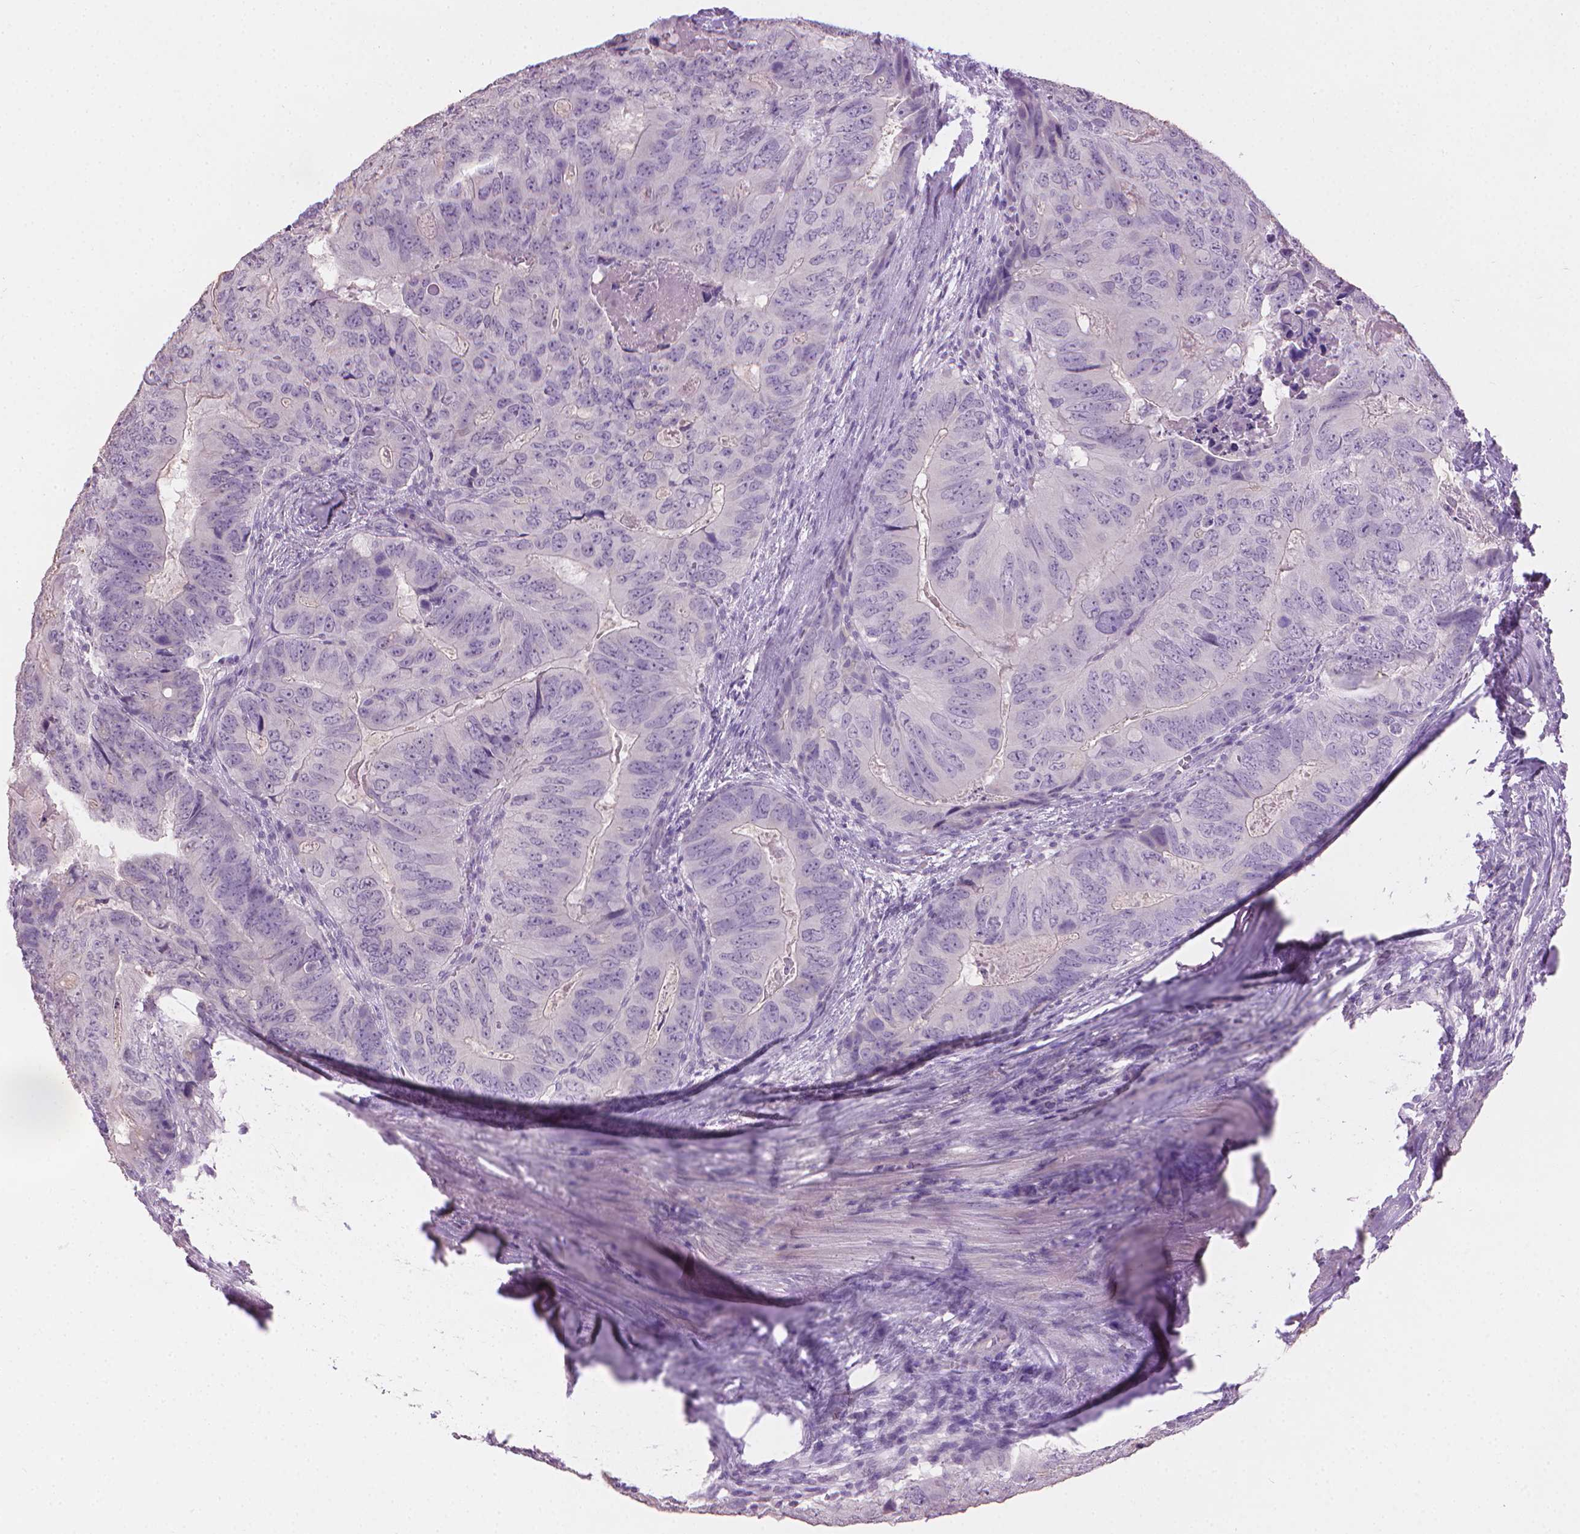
{"staining": {"intensity": "negative", "quantity": "none", "location": "none"}, "tissue": "colorectal cancer", "cell_type": "Tumor cells", "image_type": "cancer", "snomed": [{"axis": "morphology", "description": "Adenocarcinoma, NOS"}, {"axis": "topography", "description": "Colon"}], "caption": "Colorectal adenocarcinoma was stained to show a protein in brown. There is no significant staining in tumor cells. (DAB immunohistochemistry (IHC), high magnification).", "gene": "MLANA", "patient": {"sex": "male", "age": 79}}